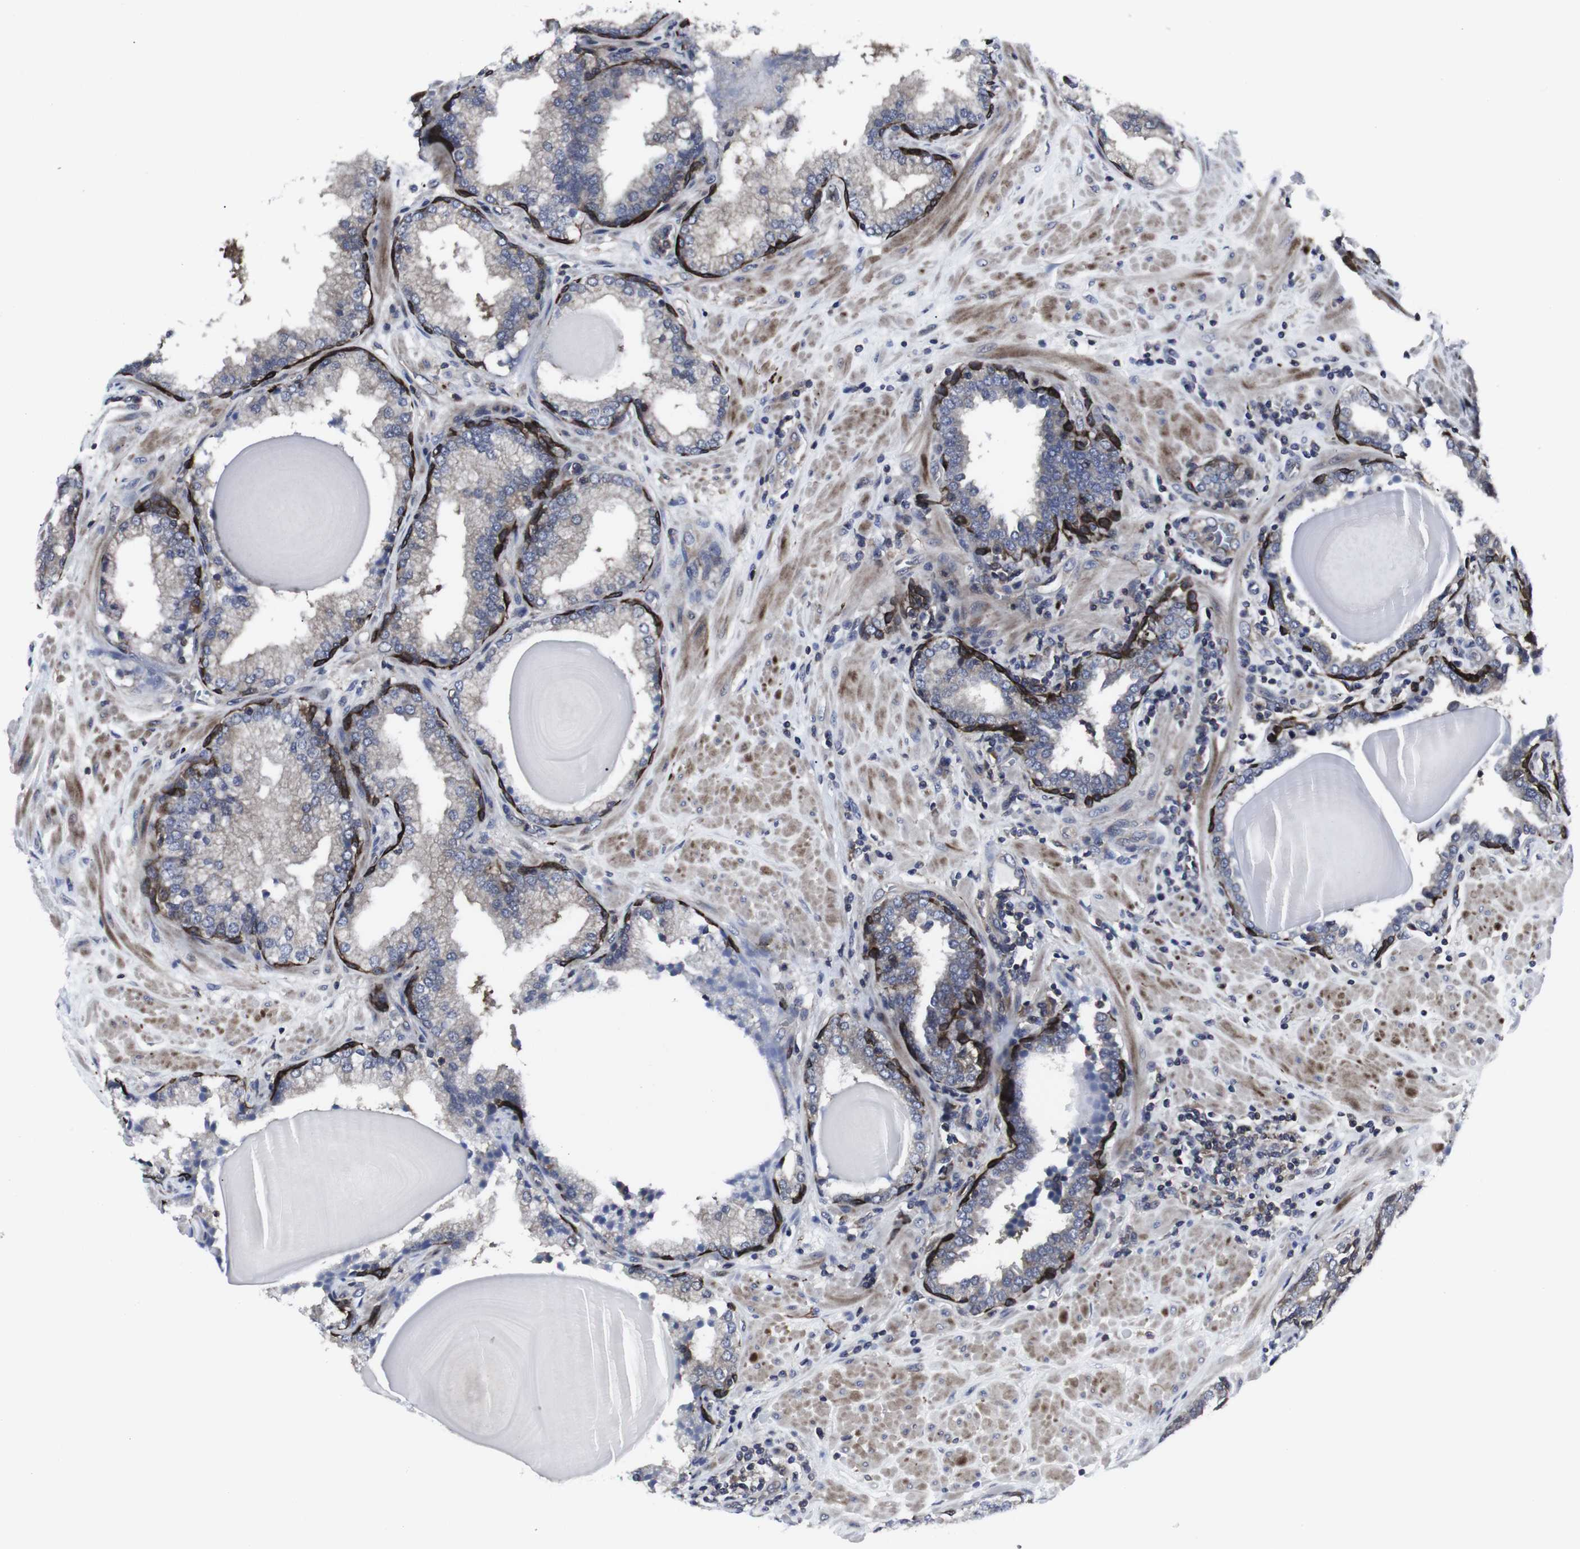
{"staining": {"intensity": "strong", "quantity": "<25%", "location": "cytoplasmic/membranous"}, "tissue": "prostate", "cell_type": "Glandular cells", "image_type": "normal", "snomed": [{"axis": "morphology", "description": "Normal tissue, NOS"}, {"axis": "topography", "description": "Prostate"}], "caption": "Immunohistochemistry photomicrograph of normal prostate: human prostate stained using immunohistochemistry demonstrates medium levels of strong protein expression localized specifically in the cytoplasmic/membranous of glandular cells, appearing as a cytoplasmic/membranous brown color.", "gene": "HPRT1", "patient": {"sex": "male", "age": 51}}